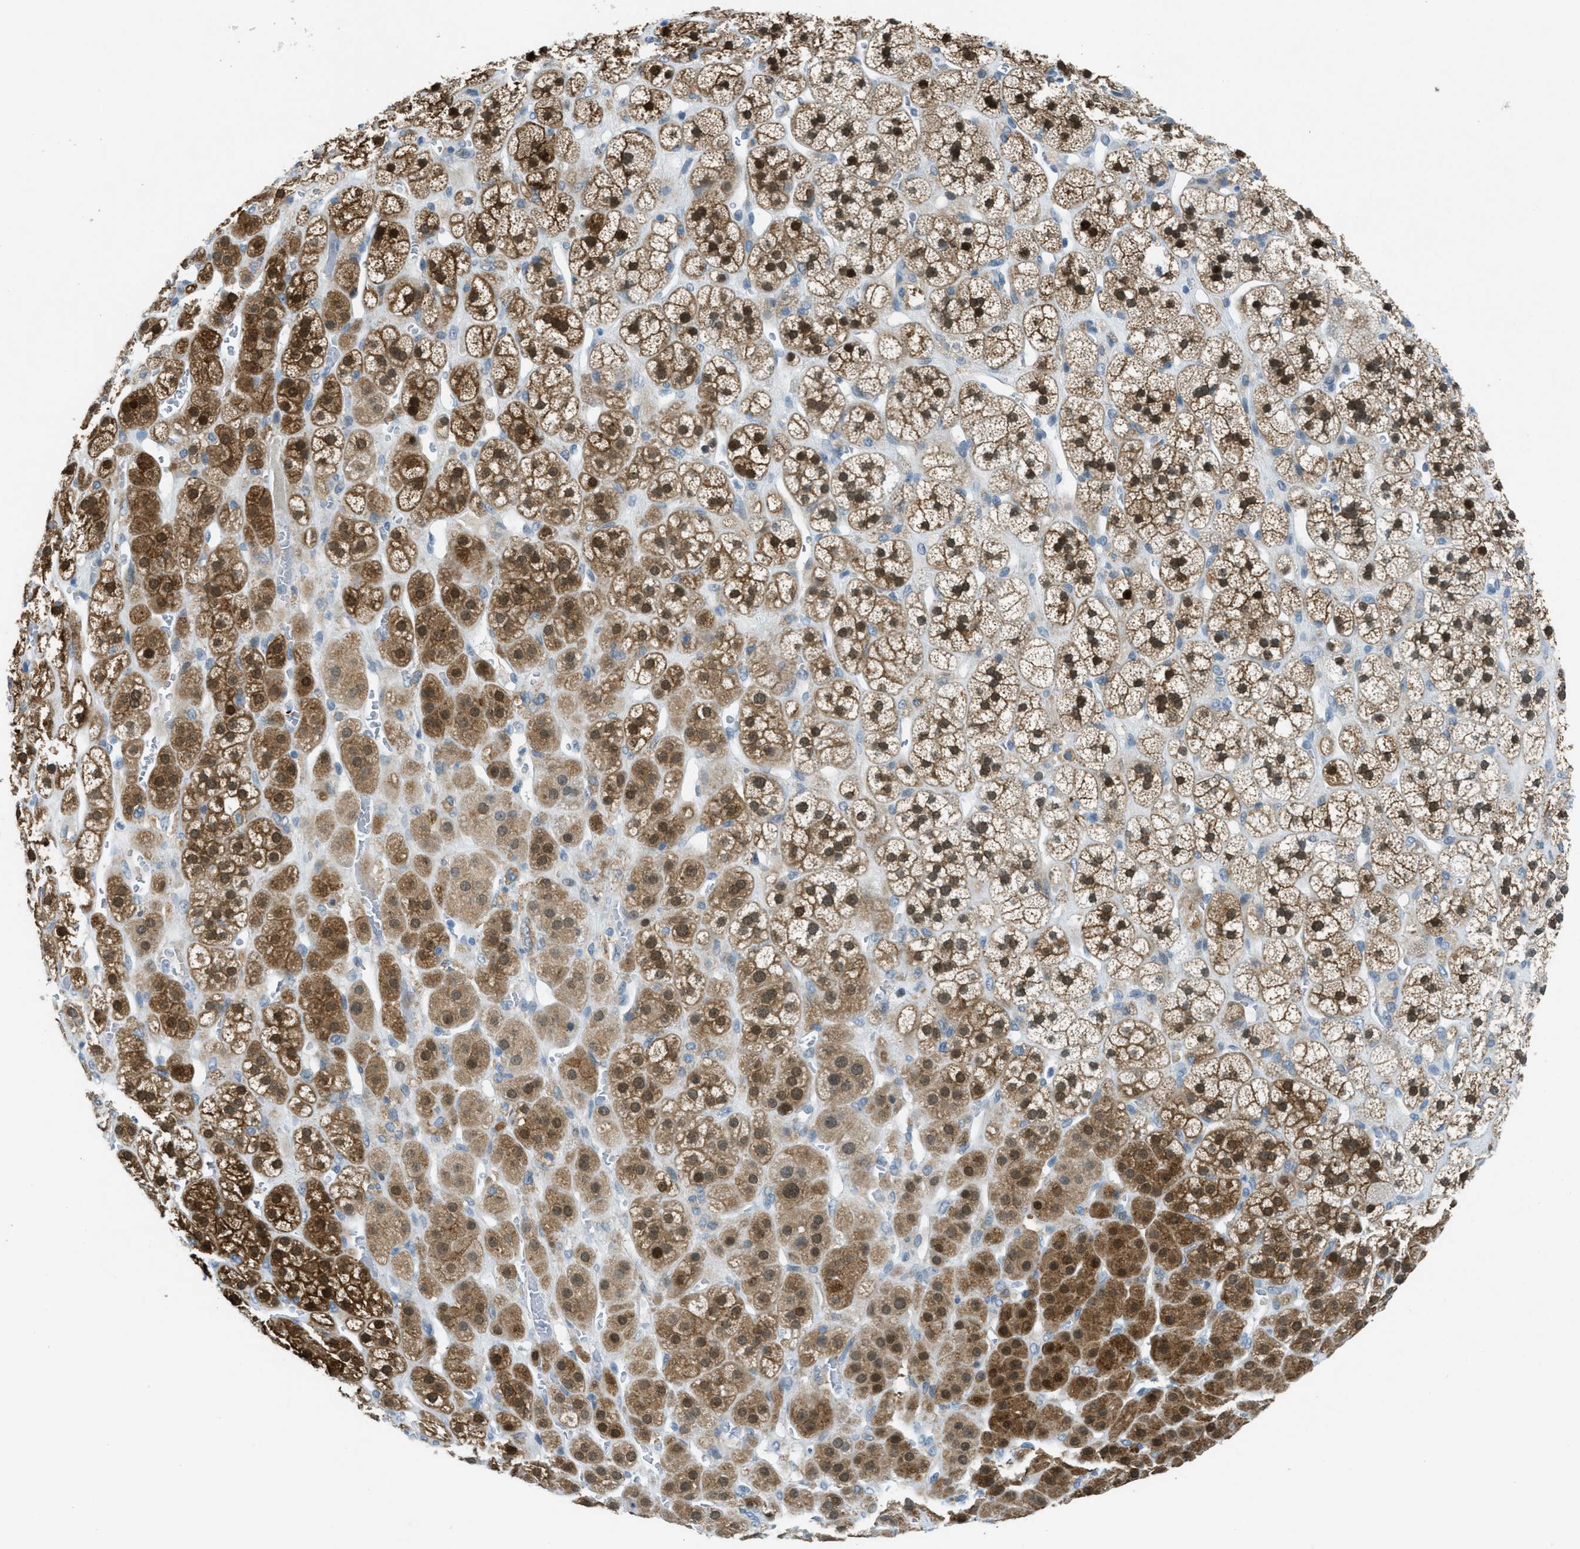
{"staining": {"intensity": "strong", "quantity": ">75%", "location": "cytoplasmic/membranous,nuclear"}, "tissue": "adrenal gland", "cell_type": "Glandular cells", "image_type": "normal", "snomed": [{"axis": "morphology", "description": "Normal tissue, NOS"}, {"axis": "topography", "description": "Adrenal gland"}], "caption": "A brown stain labels strong cytoplasmic/membranous,nuclear positivity of a protein in glandular cells of normal adrenal gland. (DAB IHC with brightfield microscopy, high magnification).", "gene": "KLHL8", "patient": {"sex": "male", "age": 56}}